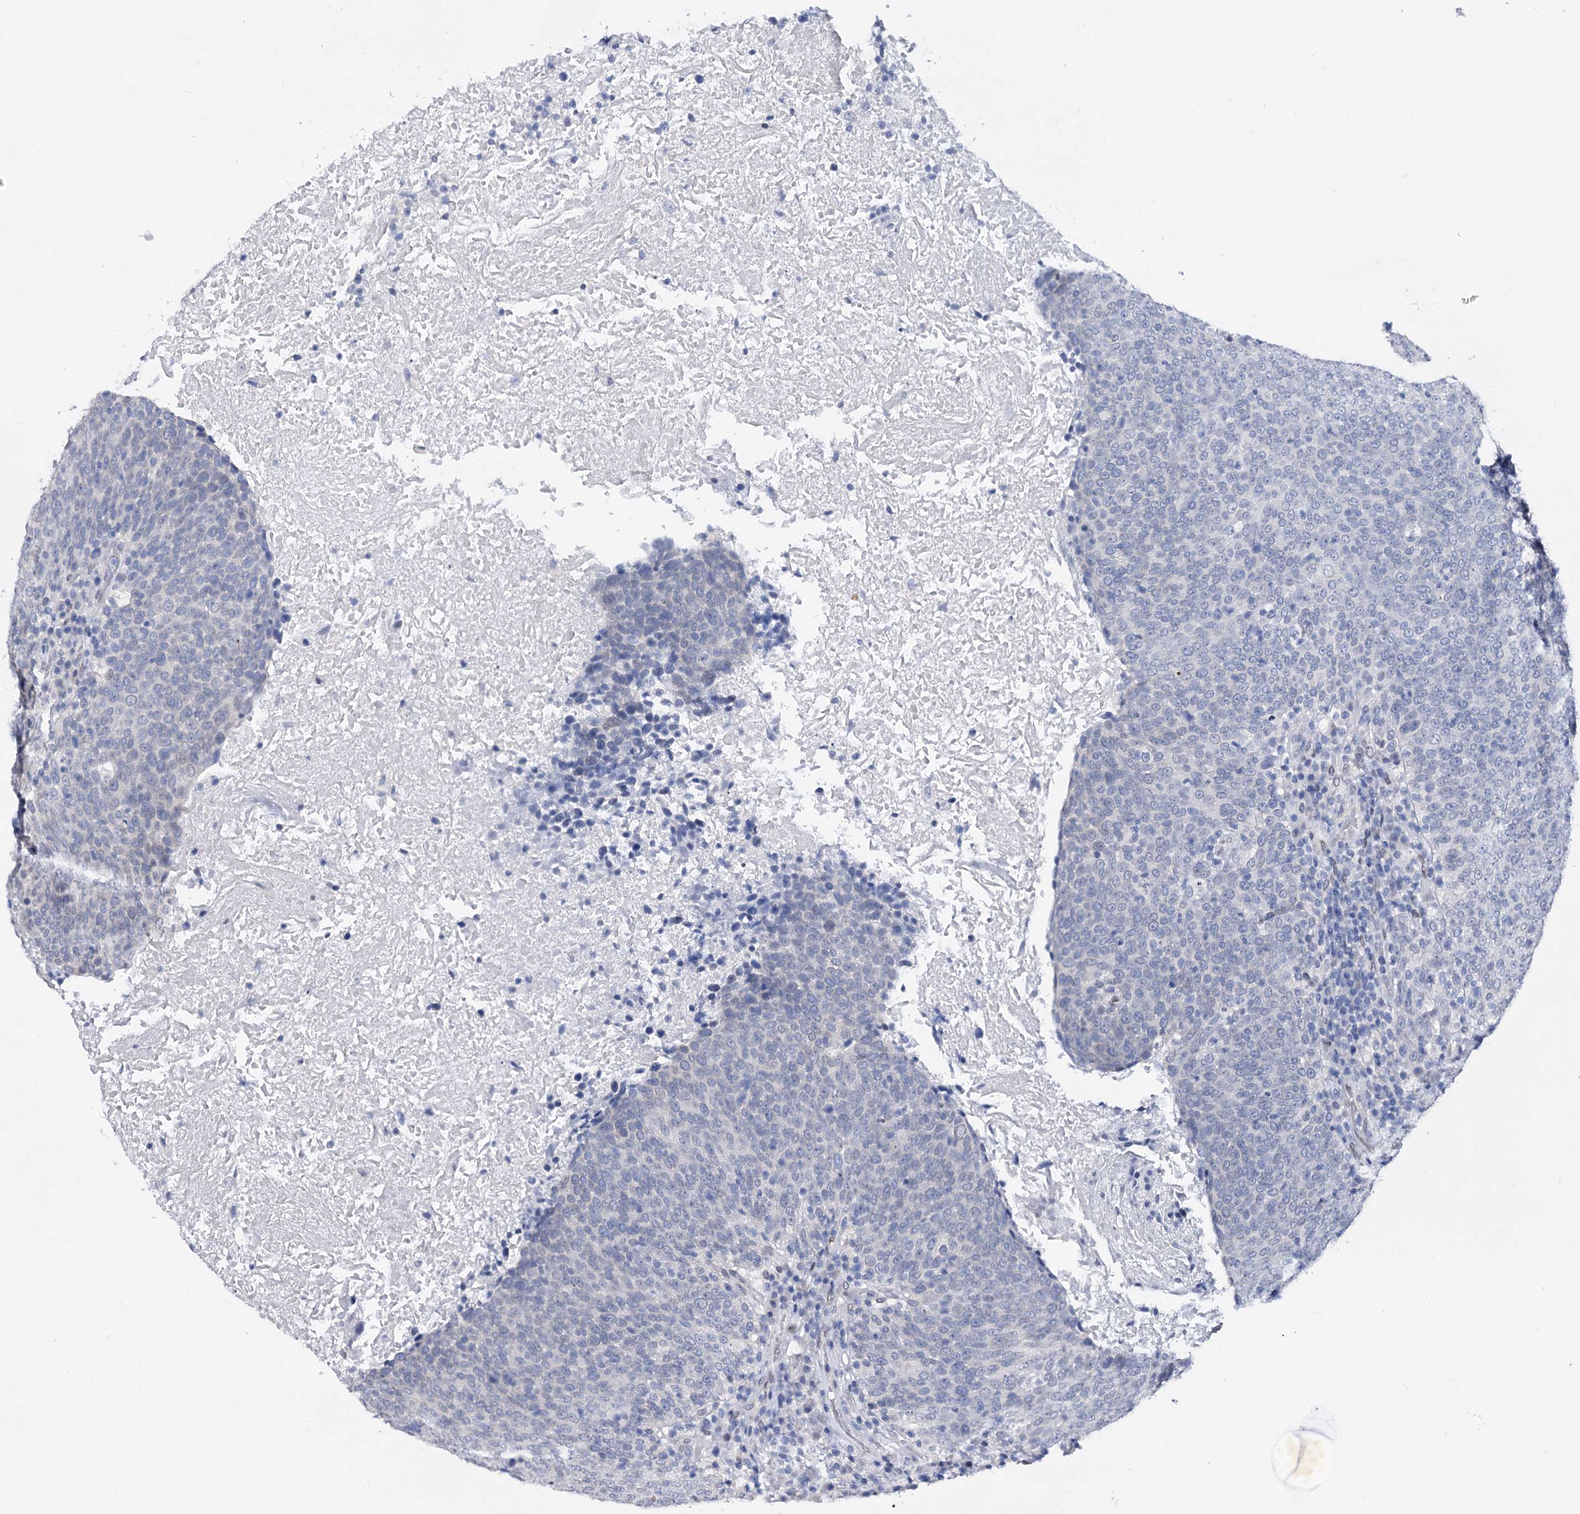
{"staining": {"intensity": "negative", "quantity": "none", "location": "none"}, "tissue": "head and neck cancer", "cell_type": "Tumor cells", "image_type": "cancer", "snomed": [{"axis": "morphology", "description": "Squamous cell carcinoma, NOS"}, {"axis": "morphology", "description": "Squamous cell carcinoma, metastatic, NOS"}, {"axis": "topography", "description": "Lymph node"}, {"axis": "topography", "description": "Head-Neck"}], "caption": "The image displays no staining of tumor cells in head and neck cancer (metastatic squamous cell carcinoma). (Immunohistochemistry, brightfield microscopy, high magnification).", "gene": "TMEM201", "patient": {"sex": "male", "age": 62}}